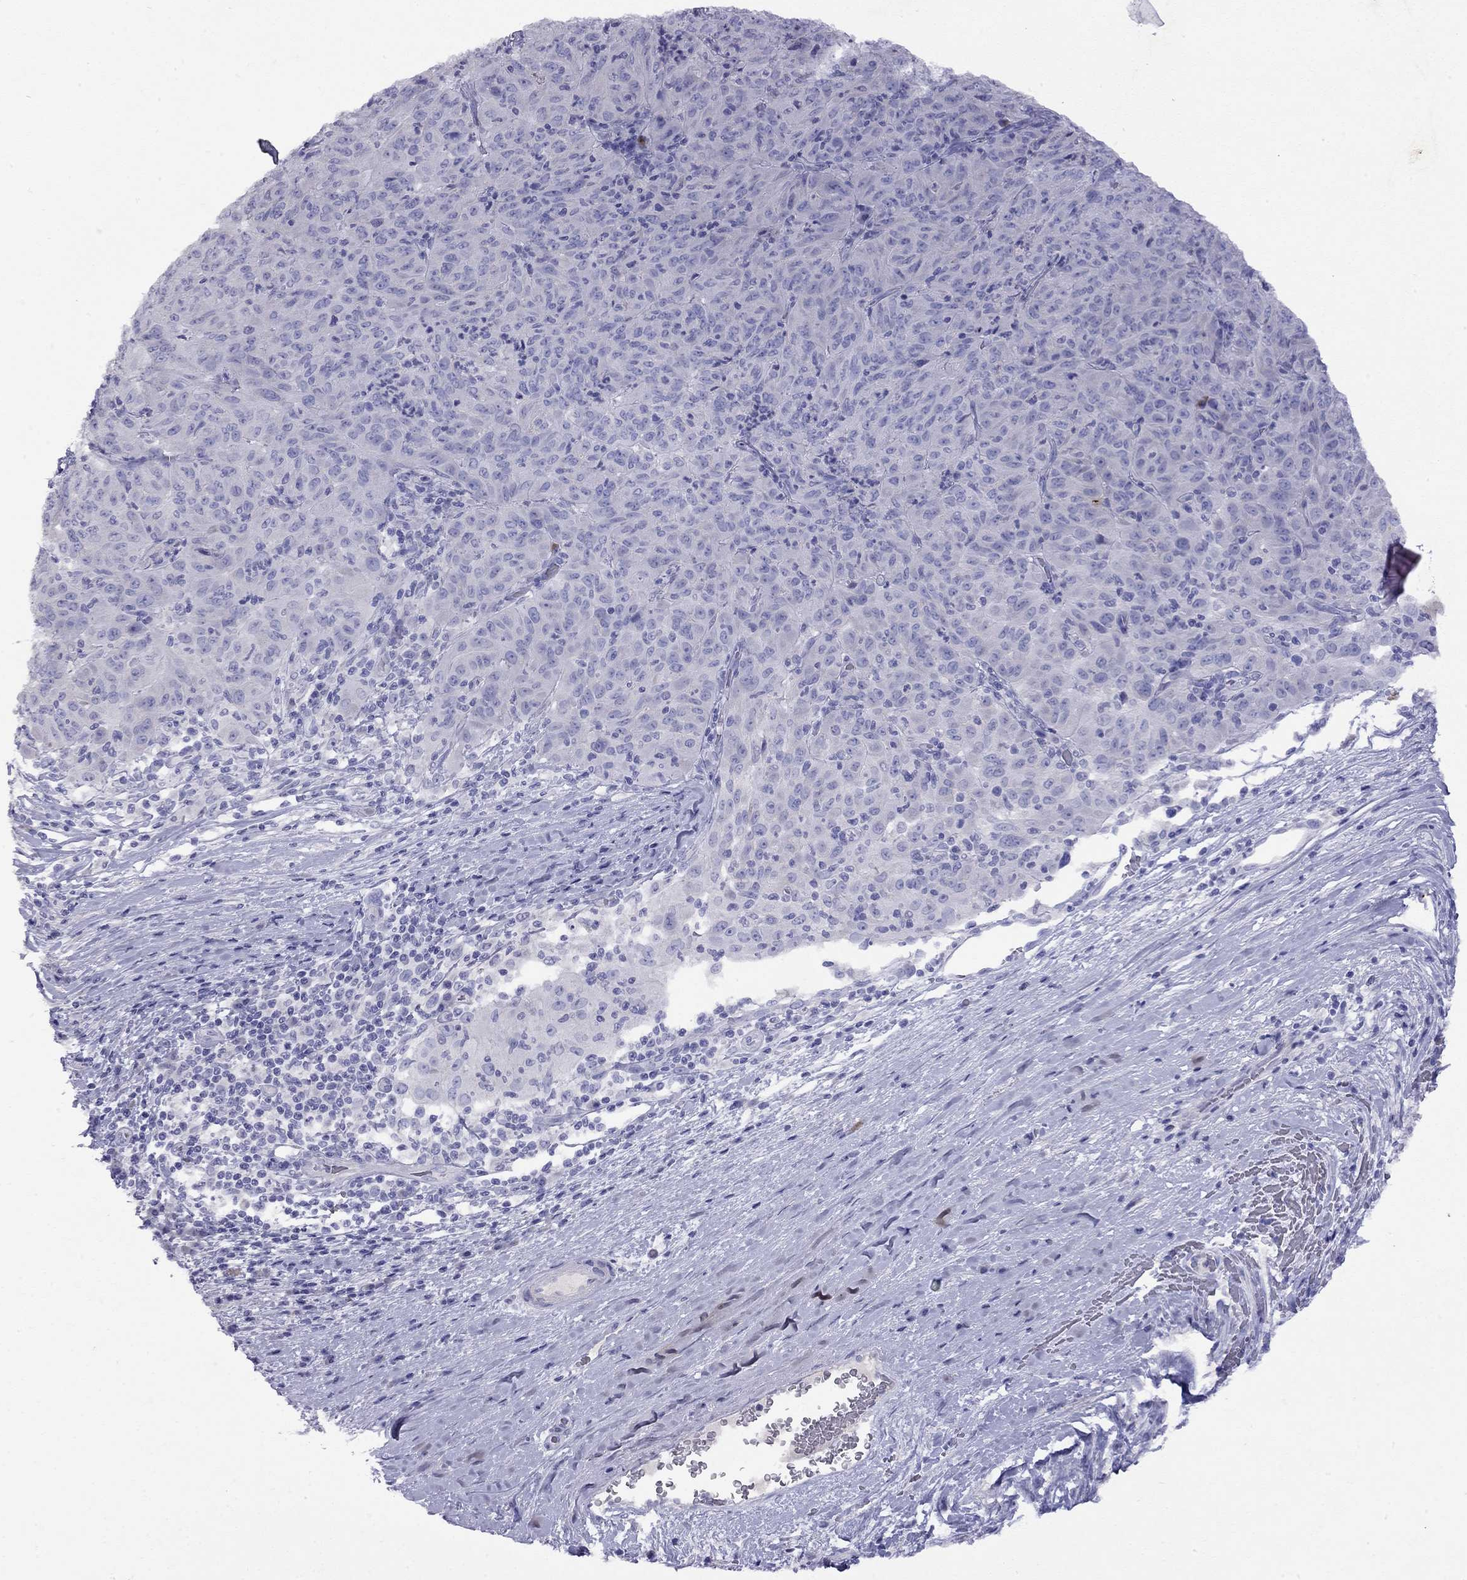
{"staining": {"intensity": "negative", "quantity": "none", "location": "none"}, "tissue": "pancreatic cancer", "cell_type": "Tumor cells", "image_type": "cancer", "snomed": [{"axis": "morphology", "description": "Adenocarcinoma, NOS"}, {"axis": "topography", "description": "Pancreas"}], "caption": "A high-resolution histopathology image shows immunohistochemistry (IHC) staining of pancreatic cancer (adenocarcinoma), which reveals no significant positivity in tumor cells.", "gene": "GNAT3", "patient": {"sex": "male", "age": 63}}